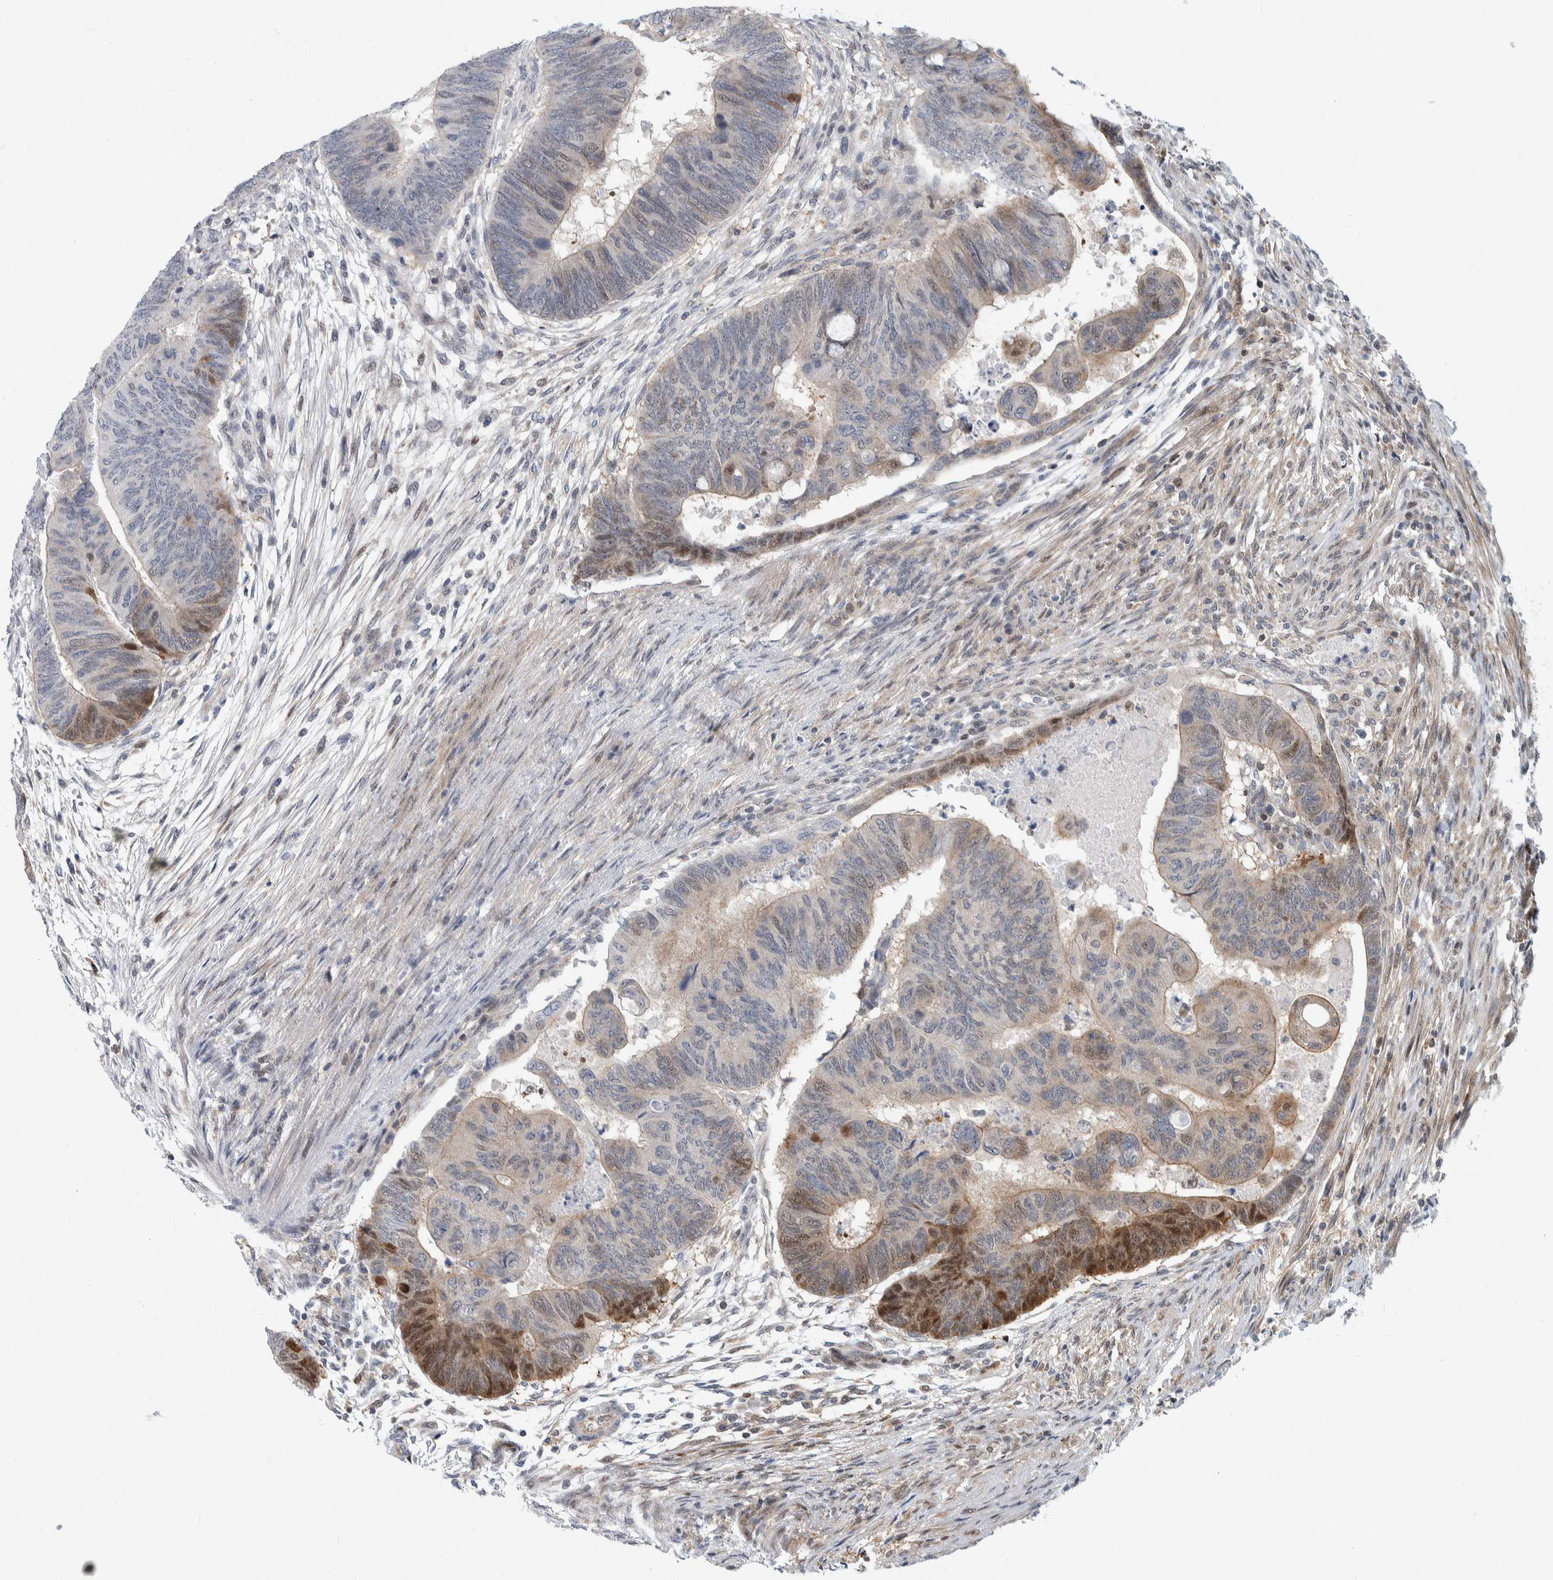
{"staining": {"intensity": "moderate", "quantity": "<25%", "location": "cytoplasmic/membranous,nuclear"}, "tissue": "colorectal cancer", "cell_type": "Tumor cells", "image_type": "cancer", "snomed": [{"axis": "morphology", "description": "Normal tissue, NOS"}, {"axis": "morphology", "description": "Adenocarcinoma, NOS"}, {"axis": "topography", "description": "Rectum"}, {"axis": "topography", "description": "Peripheral nerve tissue"}], "caption": "Adenocarcinoma (colorectal) stained with a protein marker displays moderate staining in tumor cells.", "gene": "PTPA", "patient": {"sex": "male", "age": 92}}